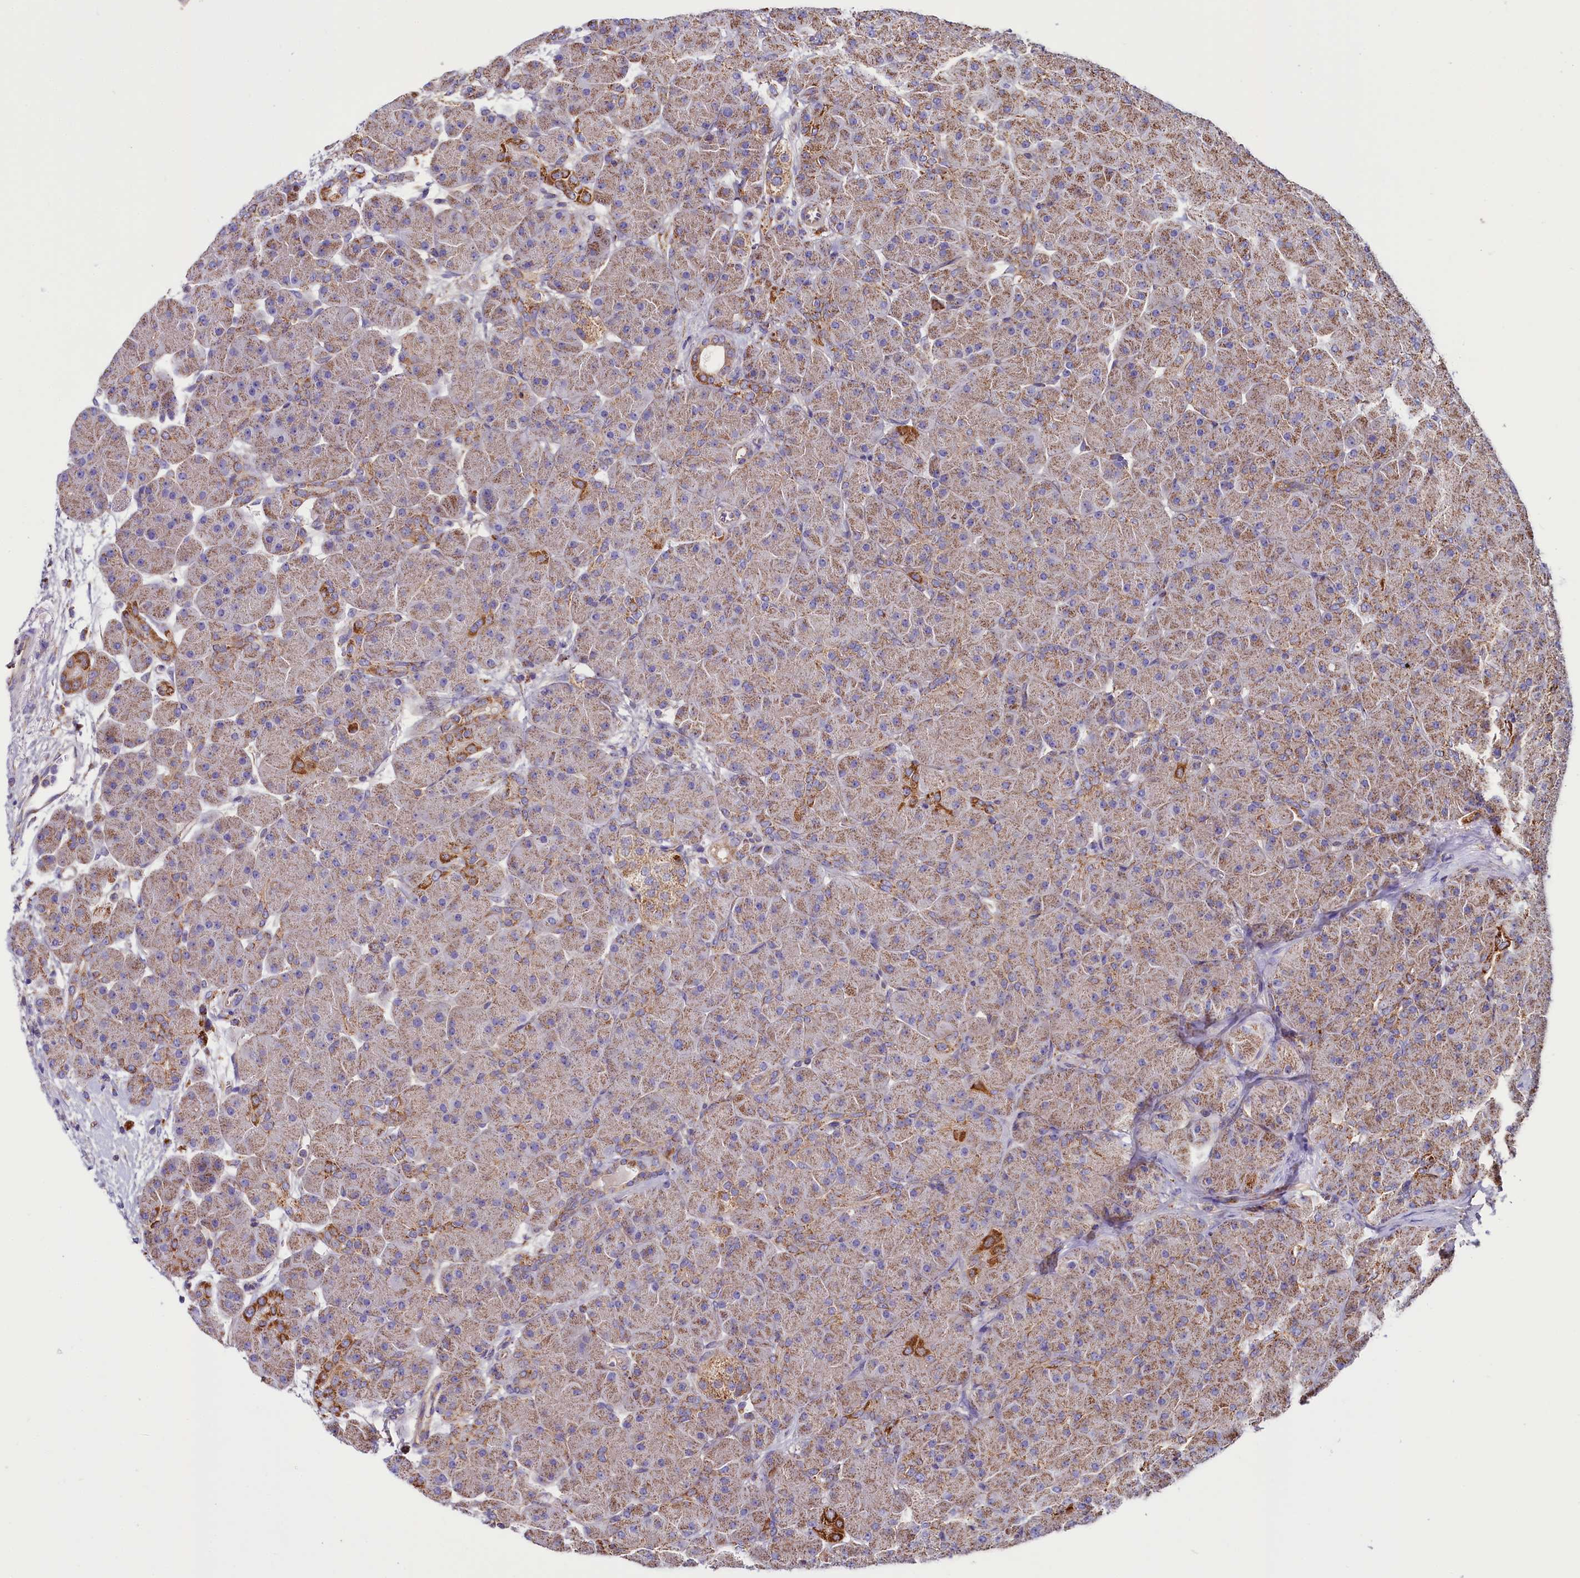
{"staining": {"intensity": "moderate", "quantity": ">75%", "location": "cytoplasmic/membranous"}, "tissue": "pancreas", "cell_type": "Exocrine glandular cells", "image_type": "normal", "snomed": [{"axis": "morphology", "description": "Normal tissue, NOS"}, {"axis": "topography", "description": "Pancreas"}], "caption": "An image showing moderate cytoplasmic/membranous staining in approximately >75% of exocrine glandular cells in benign pancreas, as visualized by brown immunohistochemical staining.", "gene": "NUDT15", "patient": {"sex": "male", "age": 66}}